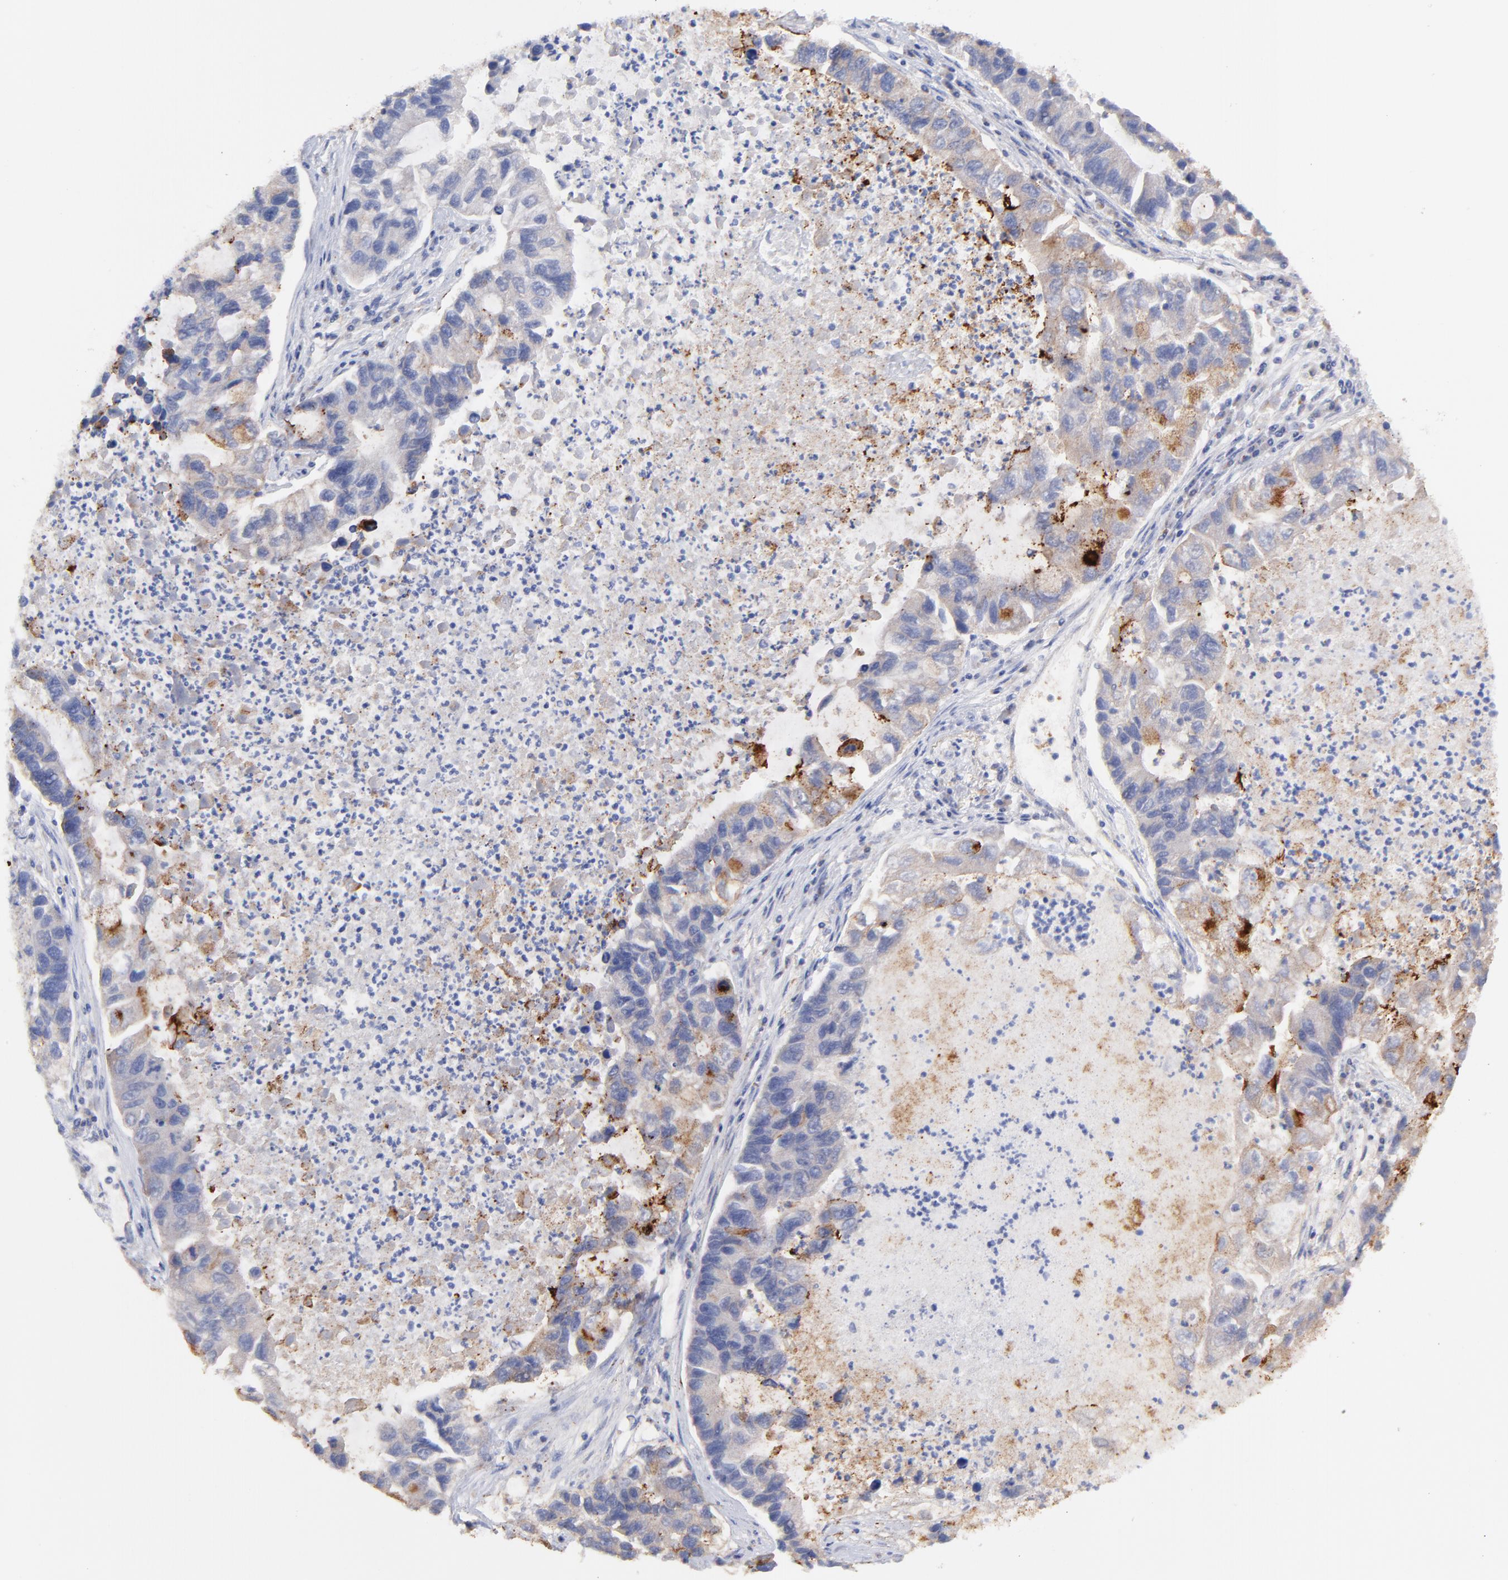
{"staining": {"intensity": "weak", "quantity": "25%-75%", "location": "cytoplasmic/membranous"}, "tissue": "lung cancer", "cell_type": "Tumor cells", "image_type": "cancer", "snomed": [{"axis": "morphology", "description": "Adenocarcinoma, NOS"}, {"axis": "topography", "description": "Lung"}], "caption": "Immunohistochemical staining of lung cancer shows low levels of weak cytoplasmic/membranous protein expression in about 25%-75% of tumor cells.", "gene": "CFAP57", "patient": {"sex": "female", "age": 51}}